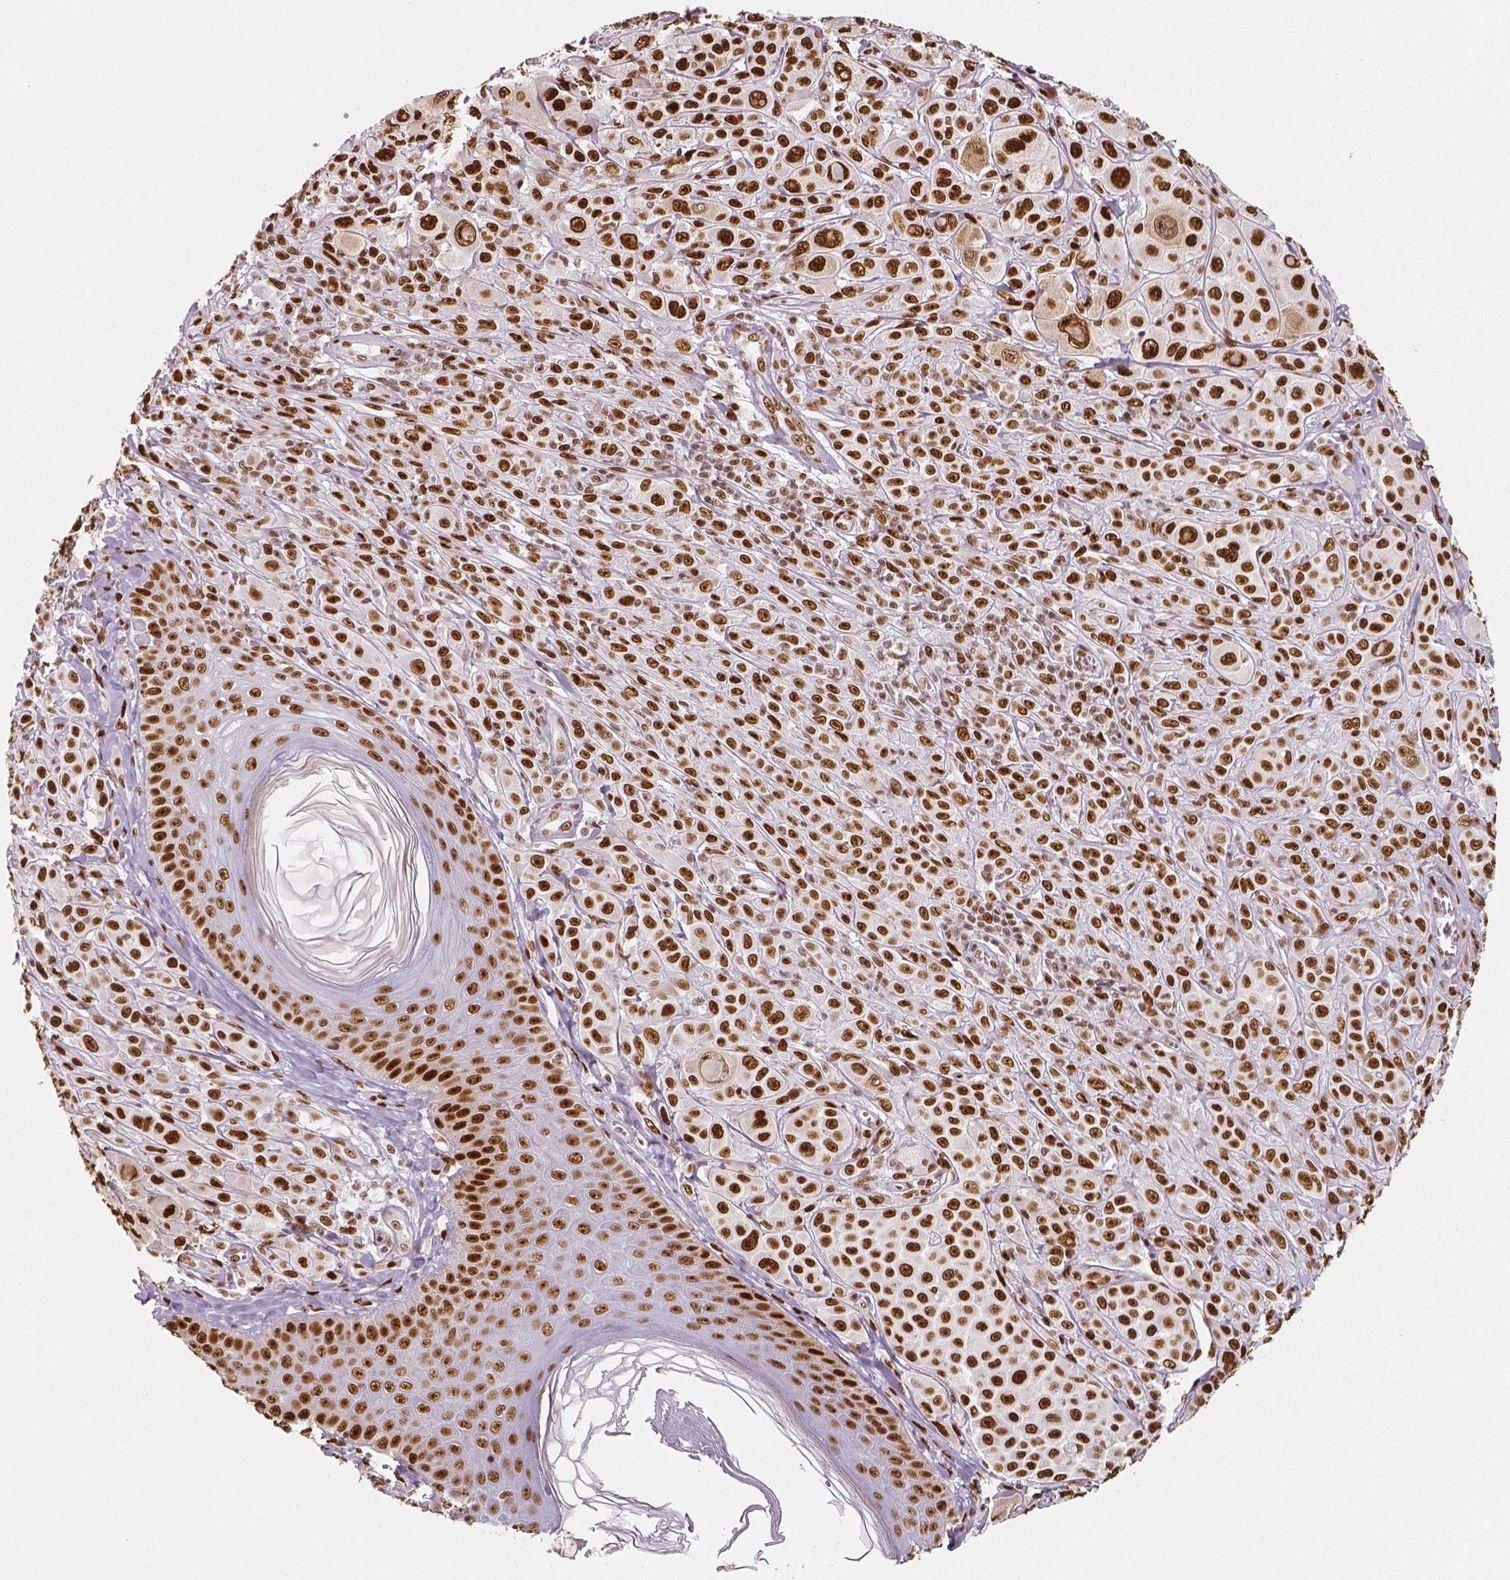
{"staining": {"intensity": "strong", "quantity": ">75%", "location": "nuclear"}, "tissue": "melanoma", "cell_type": "Tumor cells", "image_type": "cancer", "snomed": [{"axis": "morphology", "description": "Malignant melanoma, NOS"}, {"axis": "topography", "description": "Skin"}], "caption": "Immunohistochemistry (IHC) photomicrograph of neoplastic tissue: melanoma stained using immunohistochemistry (IHC) demonstrates high levels of strong protein expression localized specifically in the nuclear of tumor cells, appearing as a nuclear brown color.", "gene": "NUCKS1", "patient": {"sex": "male", "age": 67}}